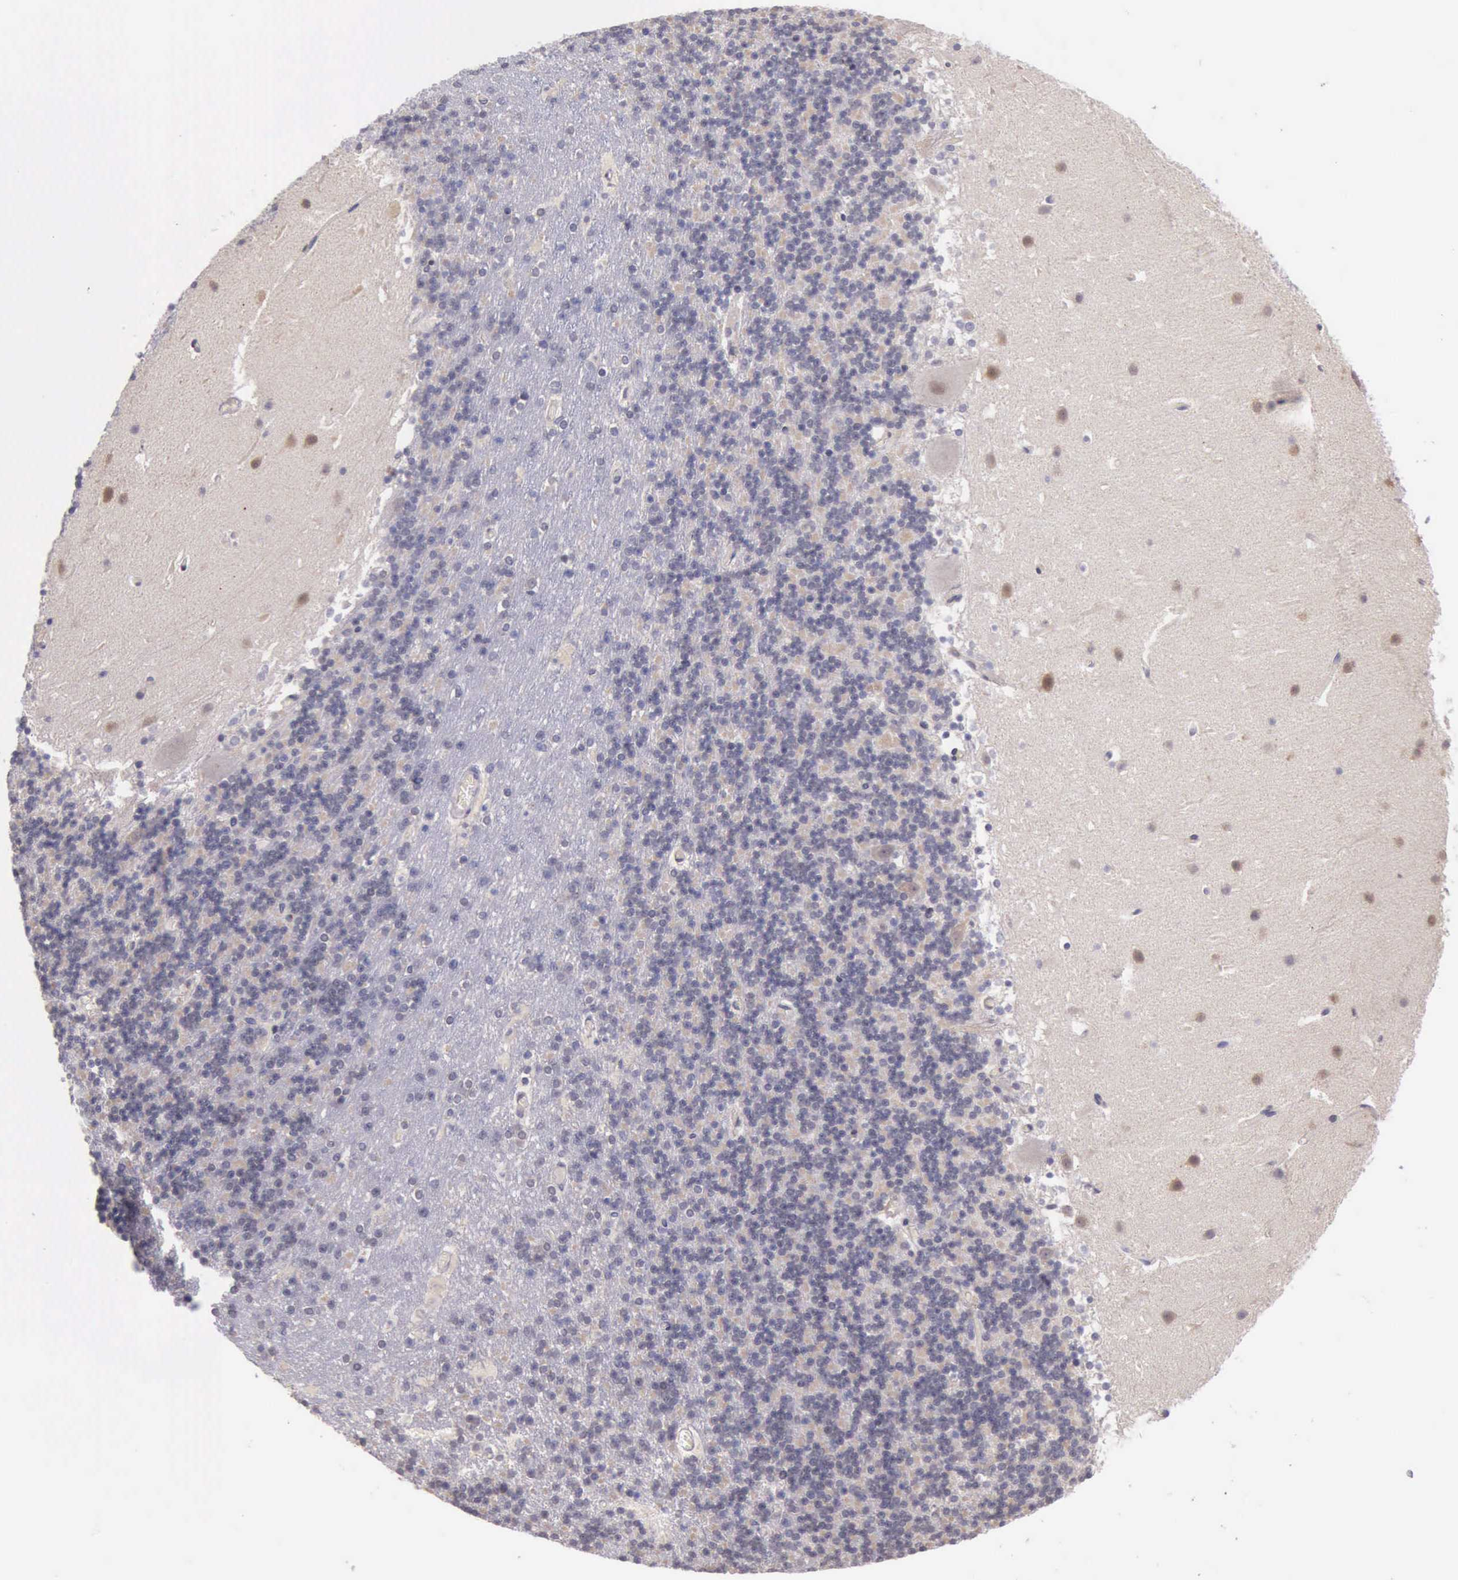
{"staining": {"intensity": "weak", "quantity": "25%-75%", "location": "cytoplasmic/membranous"}, "tissue": "cerebellum", "cell_type": "Cells in granular layer", "image_type": "normal", "snomed": [{"axis": "morphology", "description": "Normal tissue, NOS"}, {"axis": "topography", "description": "Cerebellum"}], "caption": "Immunohistochemical staining of unremarkable cerebellum shows weak cytoplasmic/membranous protein expression in about 25%-75% of cells in granular layer.", "gene": "PLEK2", "patient": {"sex": "male", "age": 45}}